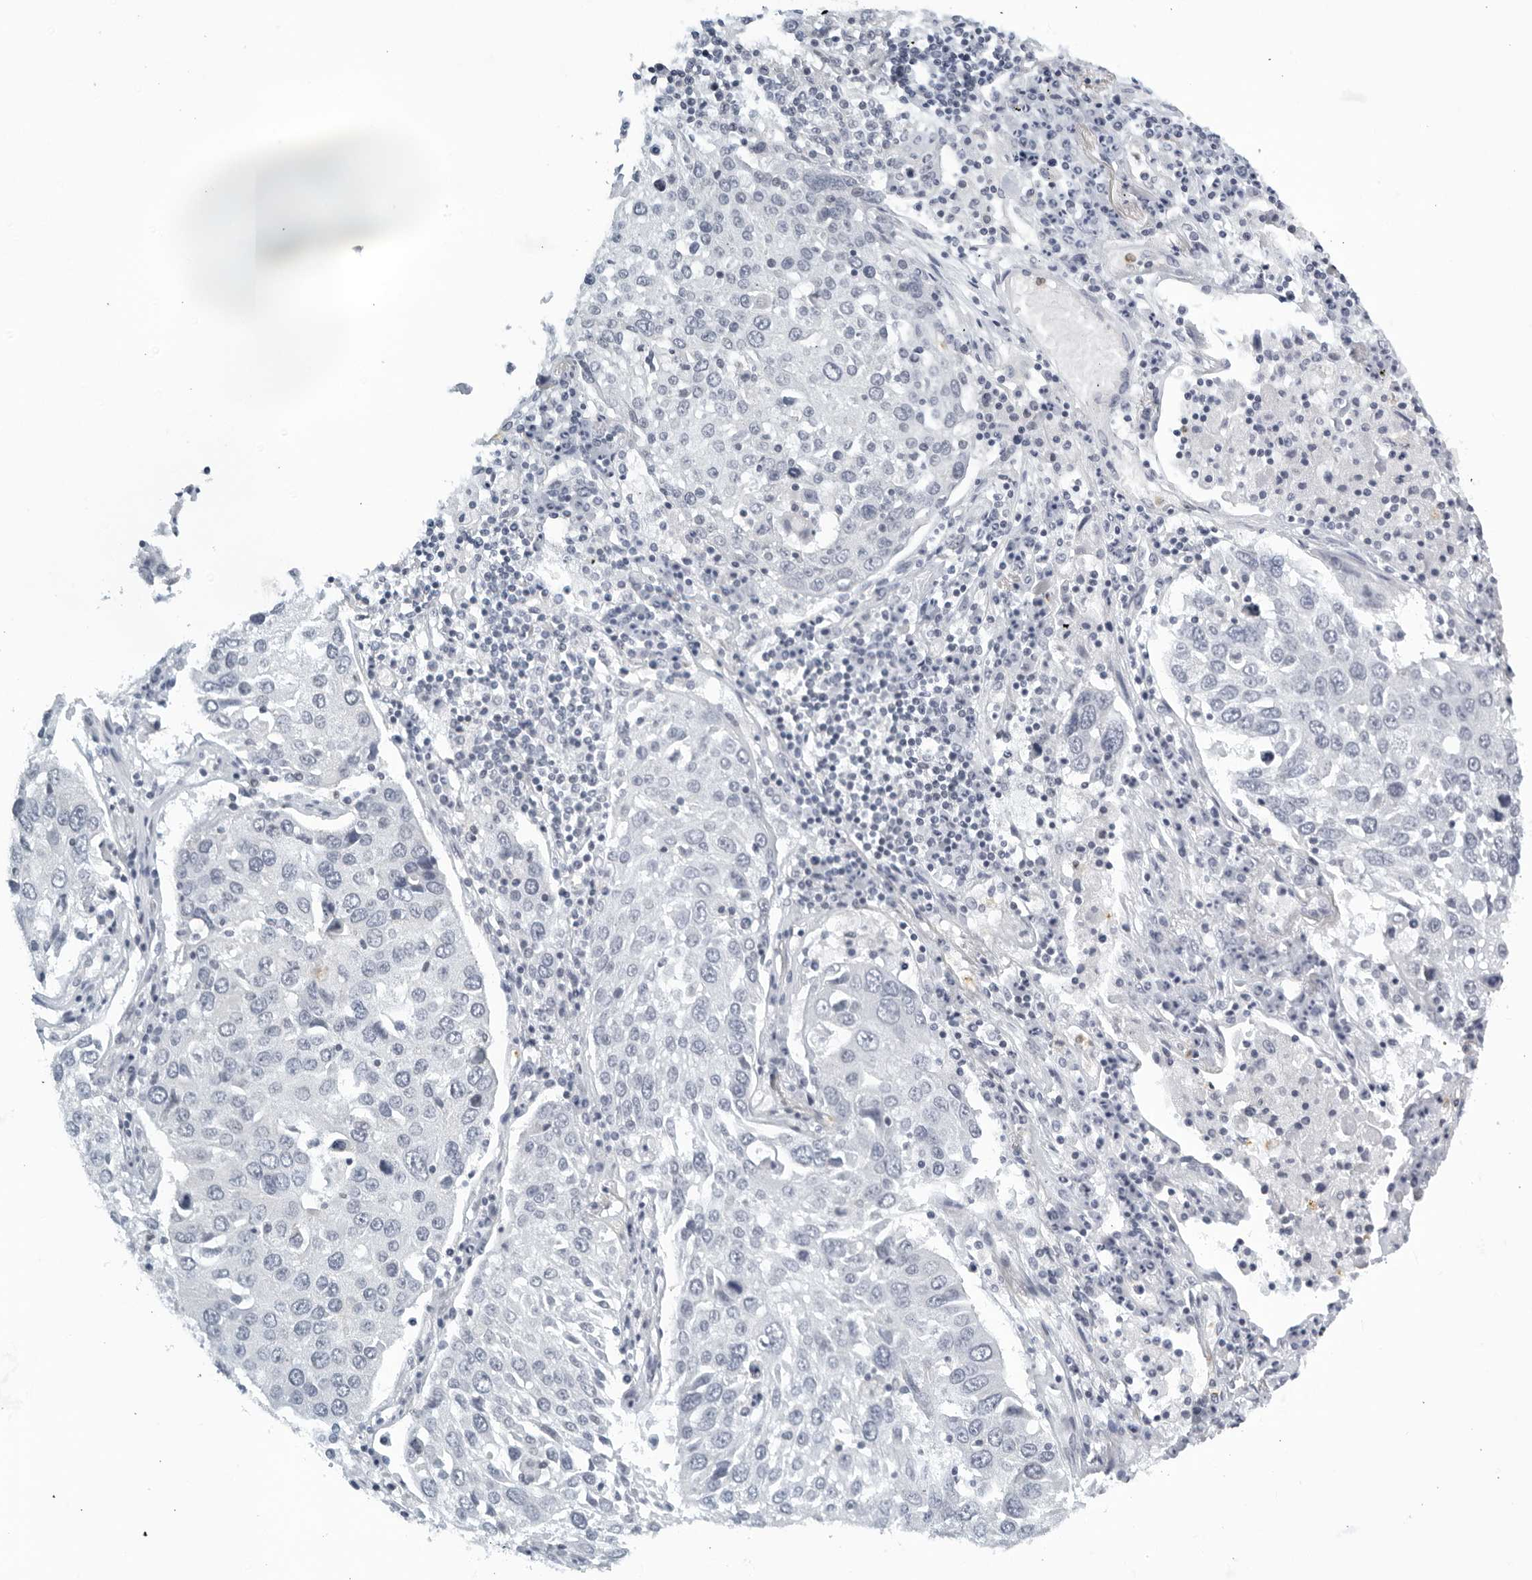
{"staining": {"intensity": "negative", "quantity": "none", "location": "none"}, "tissue": "lung cancer", "cell_type": "Tumor cells", "image_type": "cancer", "snomed": [{"axis": "morphology", "description": "Squamous cell carcinoma, NOS"}, {"axis": "topography", "description": "Lung"}], "caption": "High power microscopy image of an IHC micrograph of squamous cell carcinoma (lung), revealing no significant positivity in tumor cells.", "gene": "KLK7", "patient": {"sex": "male", "age": 65}}